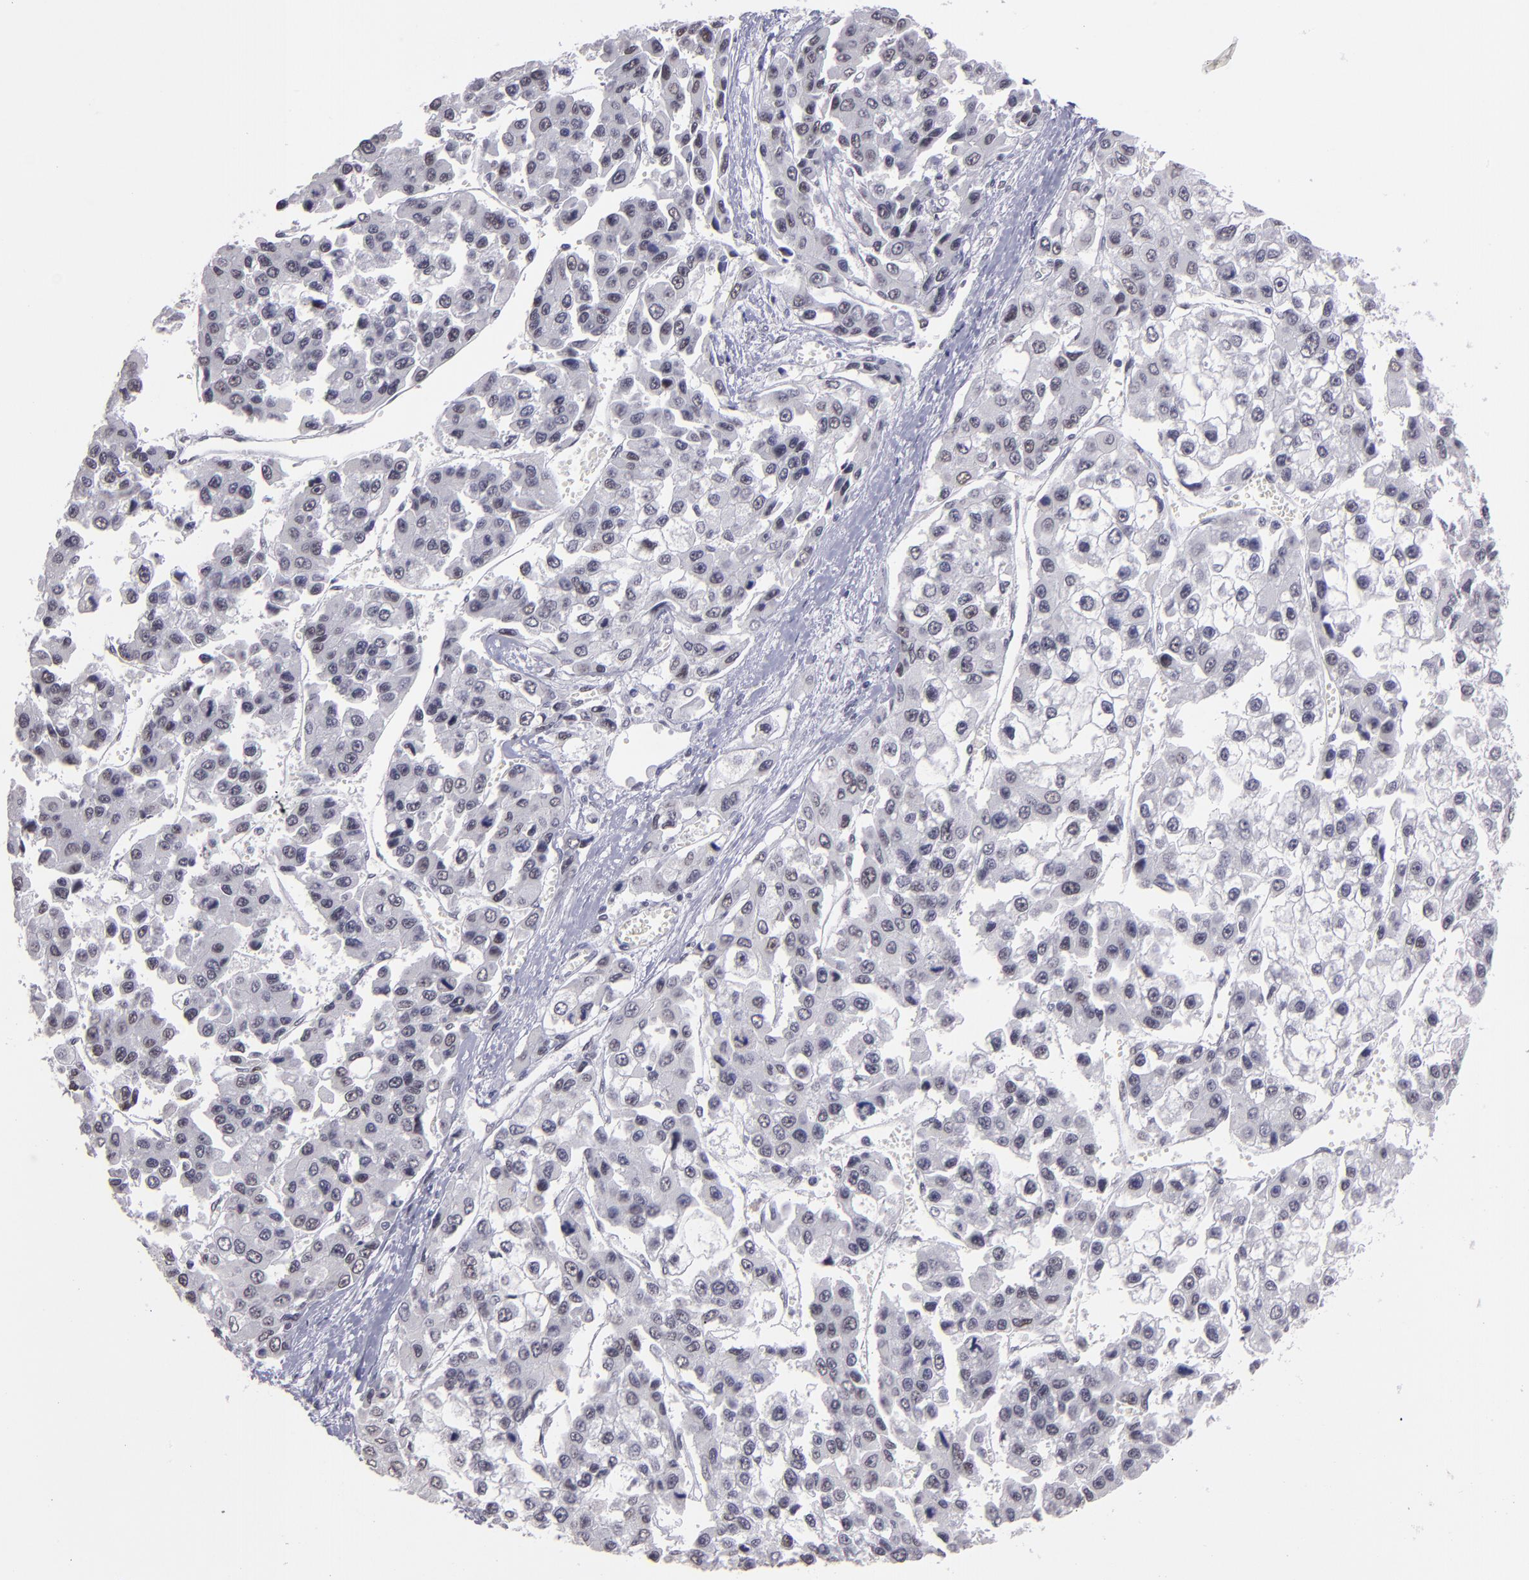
{"staining": {"intensity": "weak", "quantity": "<25%", "location": "nuclear"}, "tissue": "liver cancer", "cell_type": "Tumor cells", "image_type": "cancer", "snomed": [{"axis": "morphology", "description": "Carcinoma, Hepatocellular, NOS"}, {"axis": "topography", "description": "Liver"}], "caption": "This is an immunohistochemistry image of liver cancer. There is no positivity in tumor cells.", "gene": "OTUB2", "patient": {"sex": "female", "age": 66}}